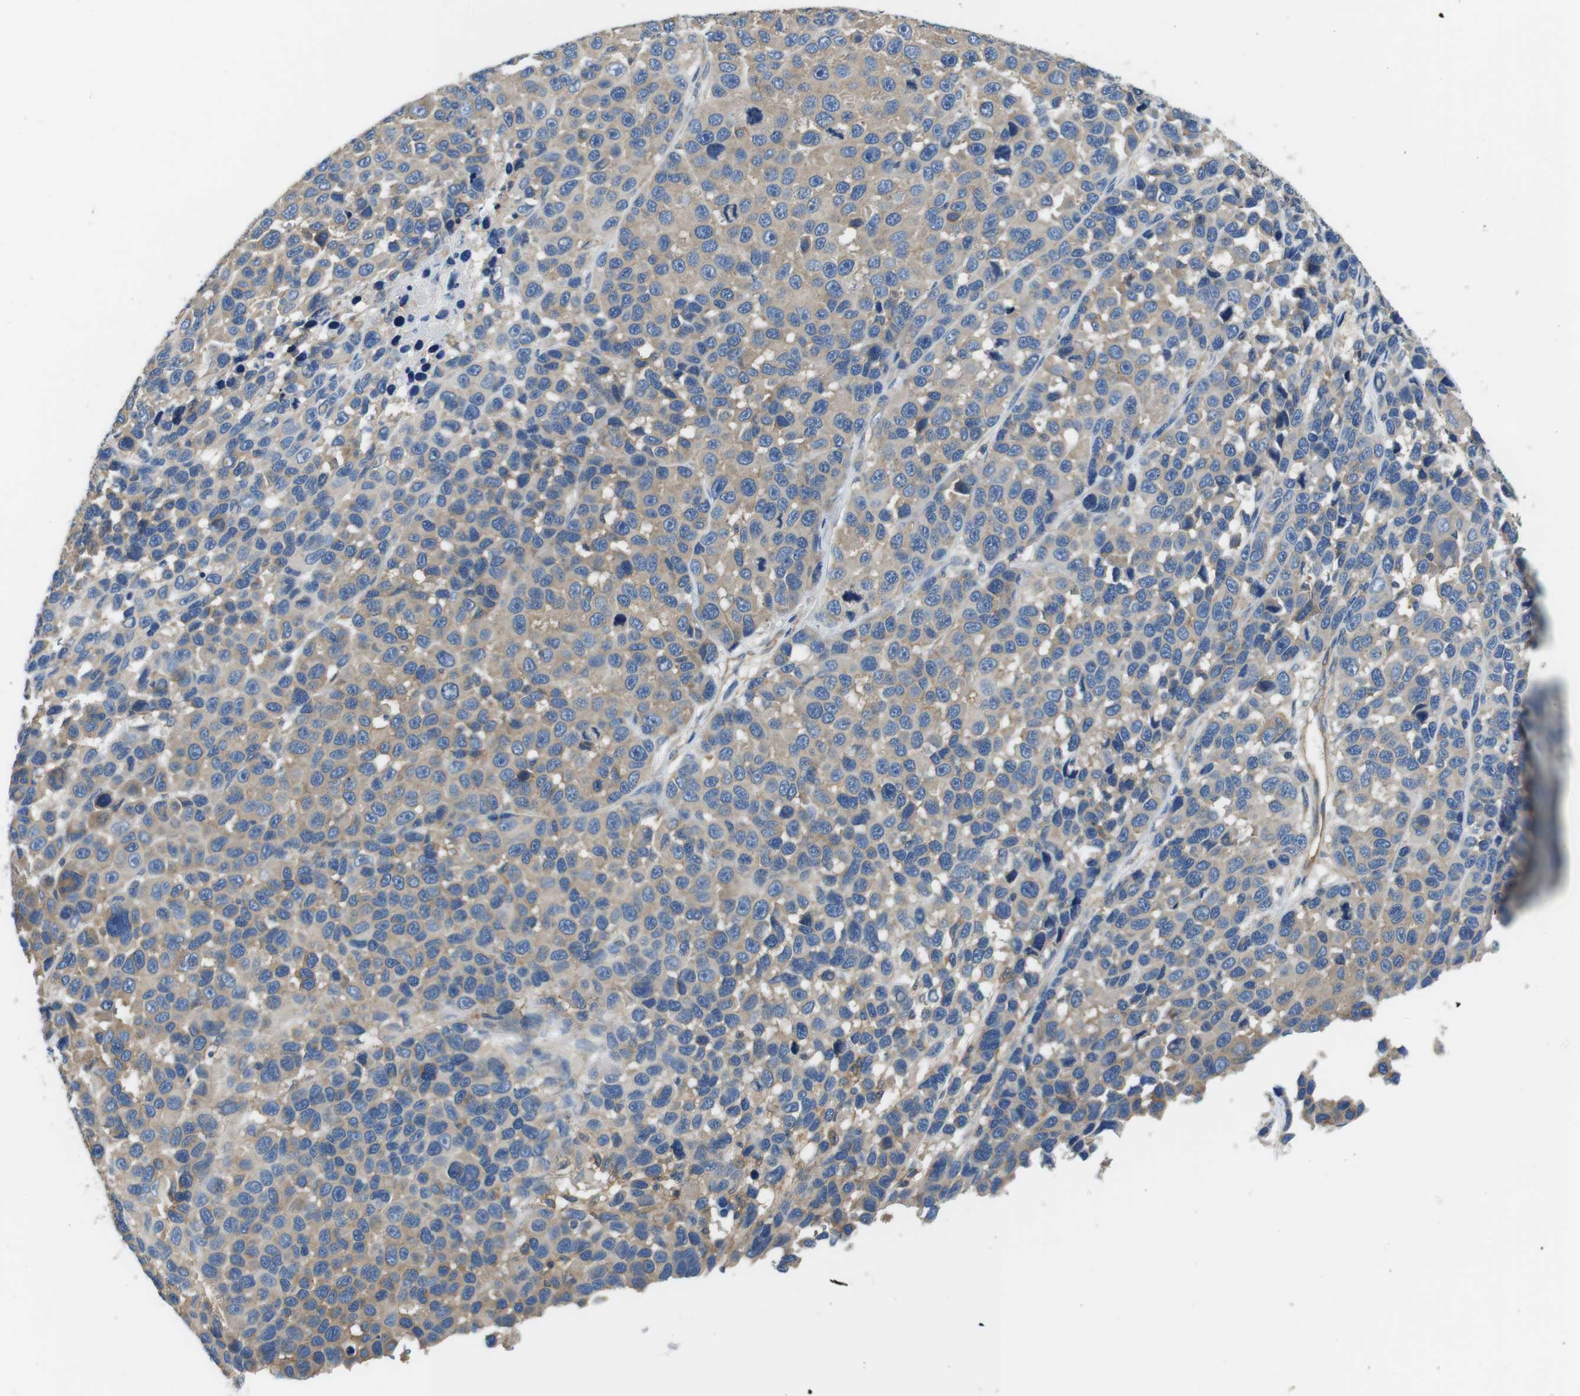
{"staining": {"intensity": "moderate", "quantity": ">75%", "location": "cytoplasmic/membranous"}, "tissue": "melanoma", "cell_type": "Tumor cells", "image_type": "cancer", "snomed": [{"axis": "morphology", "description": "Malignant melanoma, NOS"}, {"axis": "topography", "description": "Skin"}], "caption": "Malignant melanoma stained for a protein reveals moderate cytoplasmic/membranous positivity in tumor cells. (DAB = brown stain, brightfield microscopy at high magnification).", "gene": "DENND4C", "patient": {"sex": "male", "age": 53}}